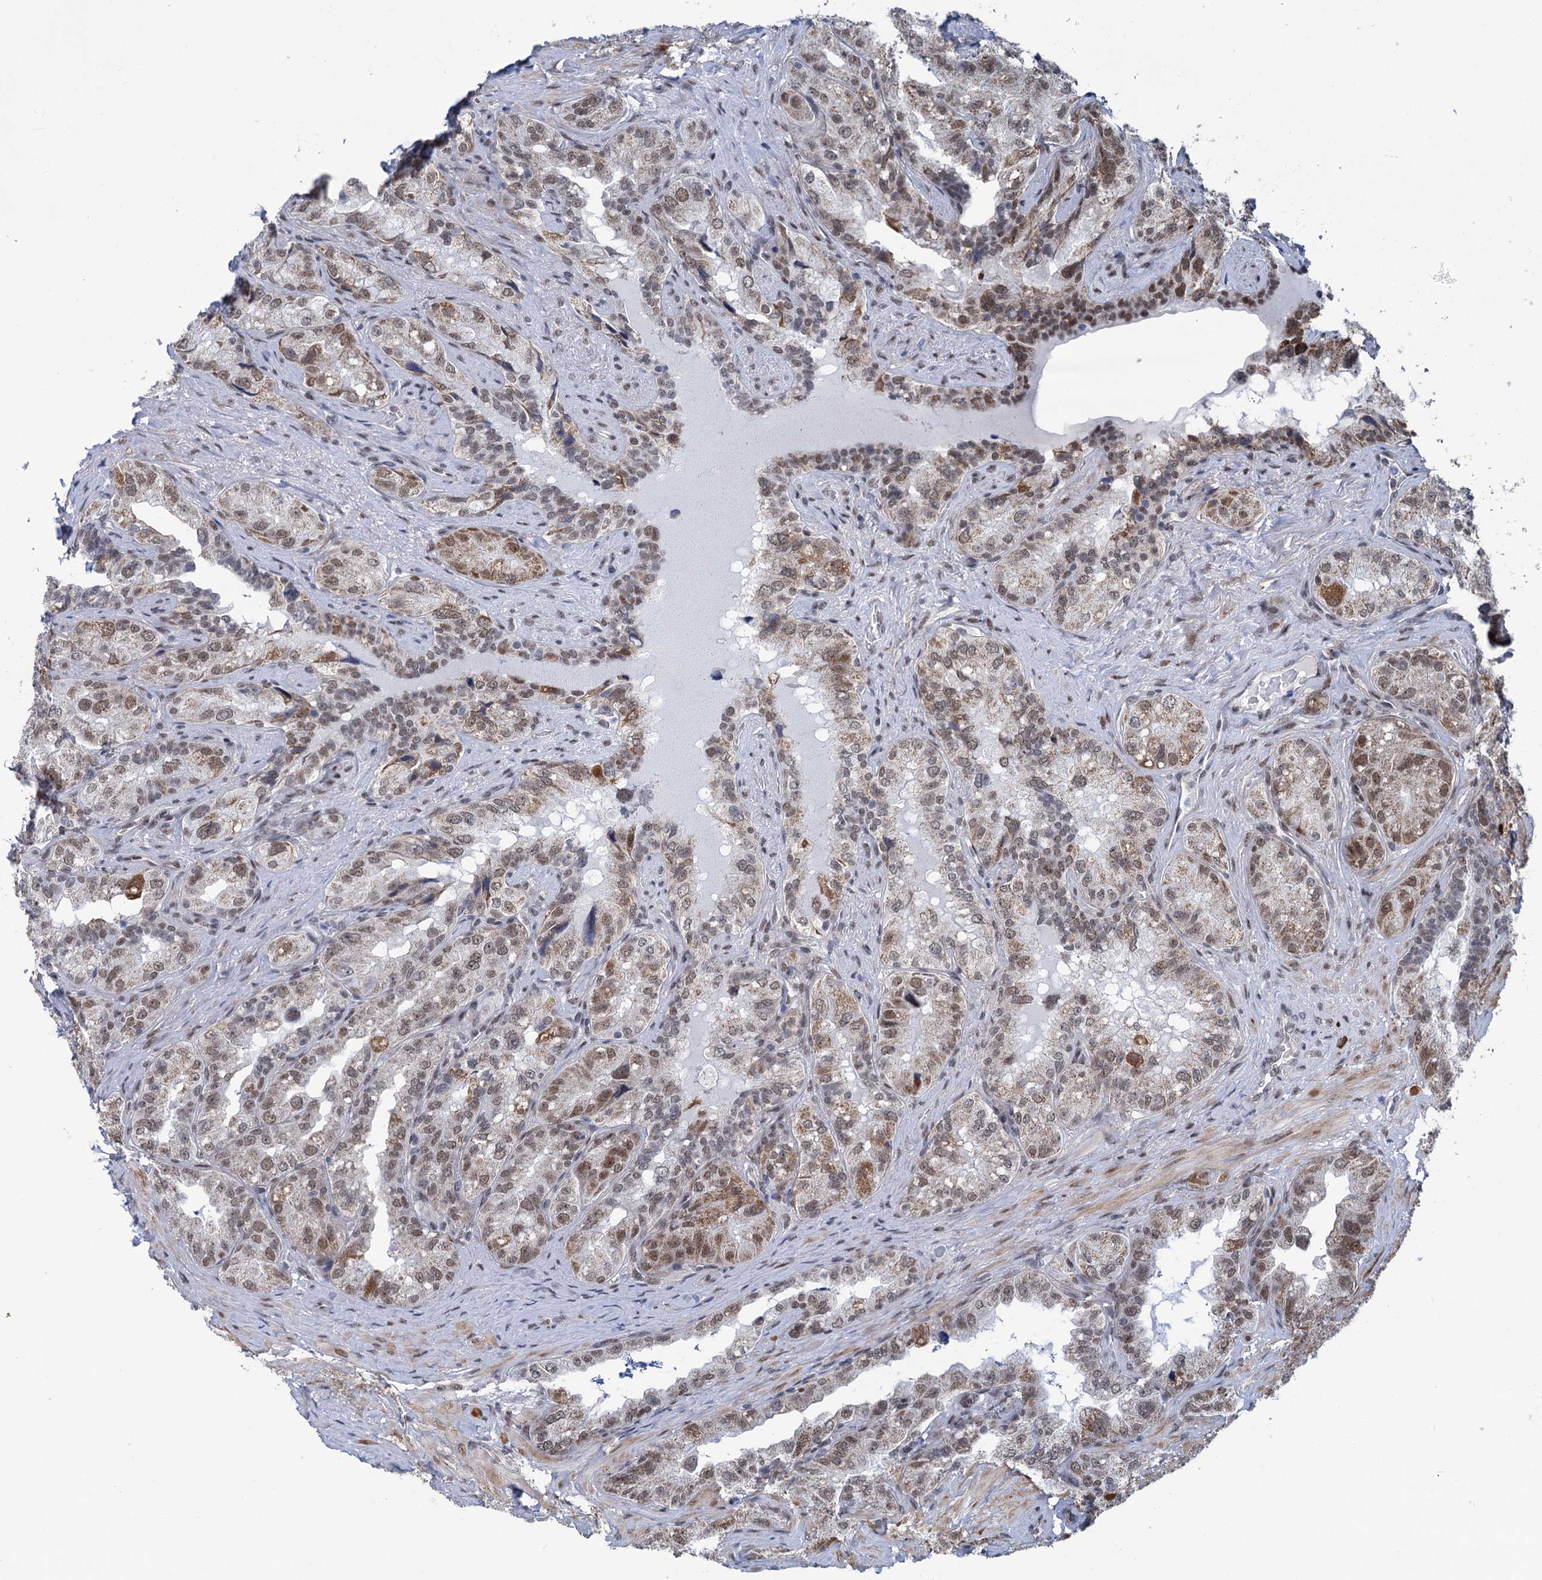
{"staining": {"intensity": "moderate", "quantity": ">75%", "location": "cytoplasmic/membranous,nuclear"}, "tissue": "seminal vesicle", "cell_type": "Glandular cells", "image_type": "normal", "snomed": [{"axis": "morphology", "description": "Normal tissue, NOS"}, {"axis": "topography", "description": "Seminal veicle"}, {"axis": "topography", "description": "Peripheral nerve tissue"}], "caption": "A high-resolution image shows IHC staining of benign seminal vesicle, which reveals moderate cytoplasmic/membranous,nuclear expression in approximately >75% of glandular cells. Nuclei are stained in blue.", "gene": "MORN3", "patient": {"sex": "male", "age": 67}}